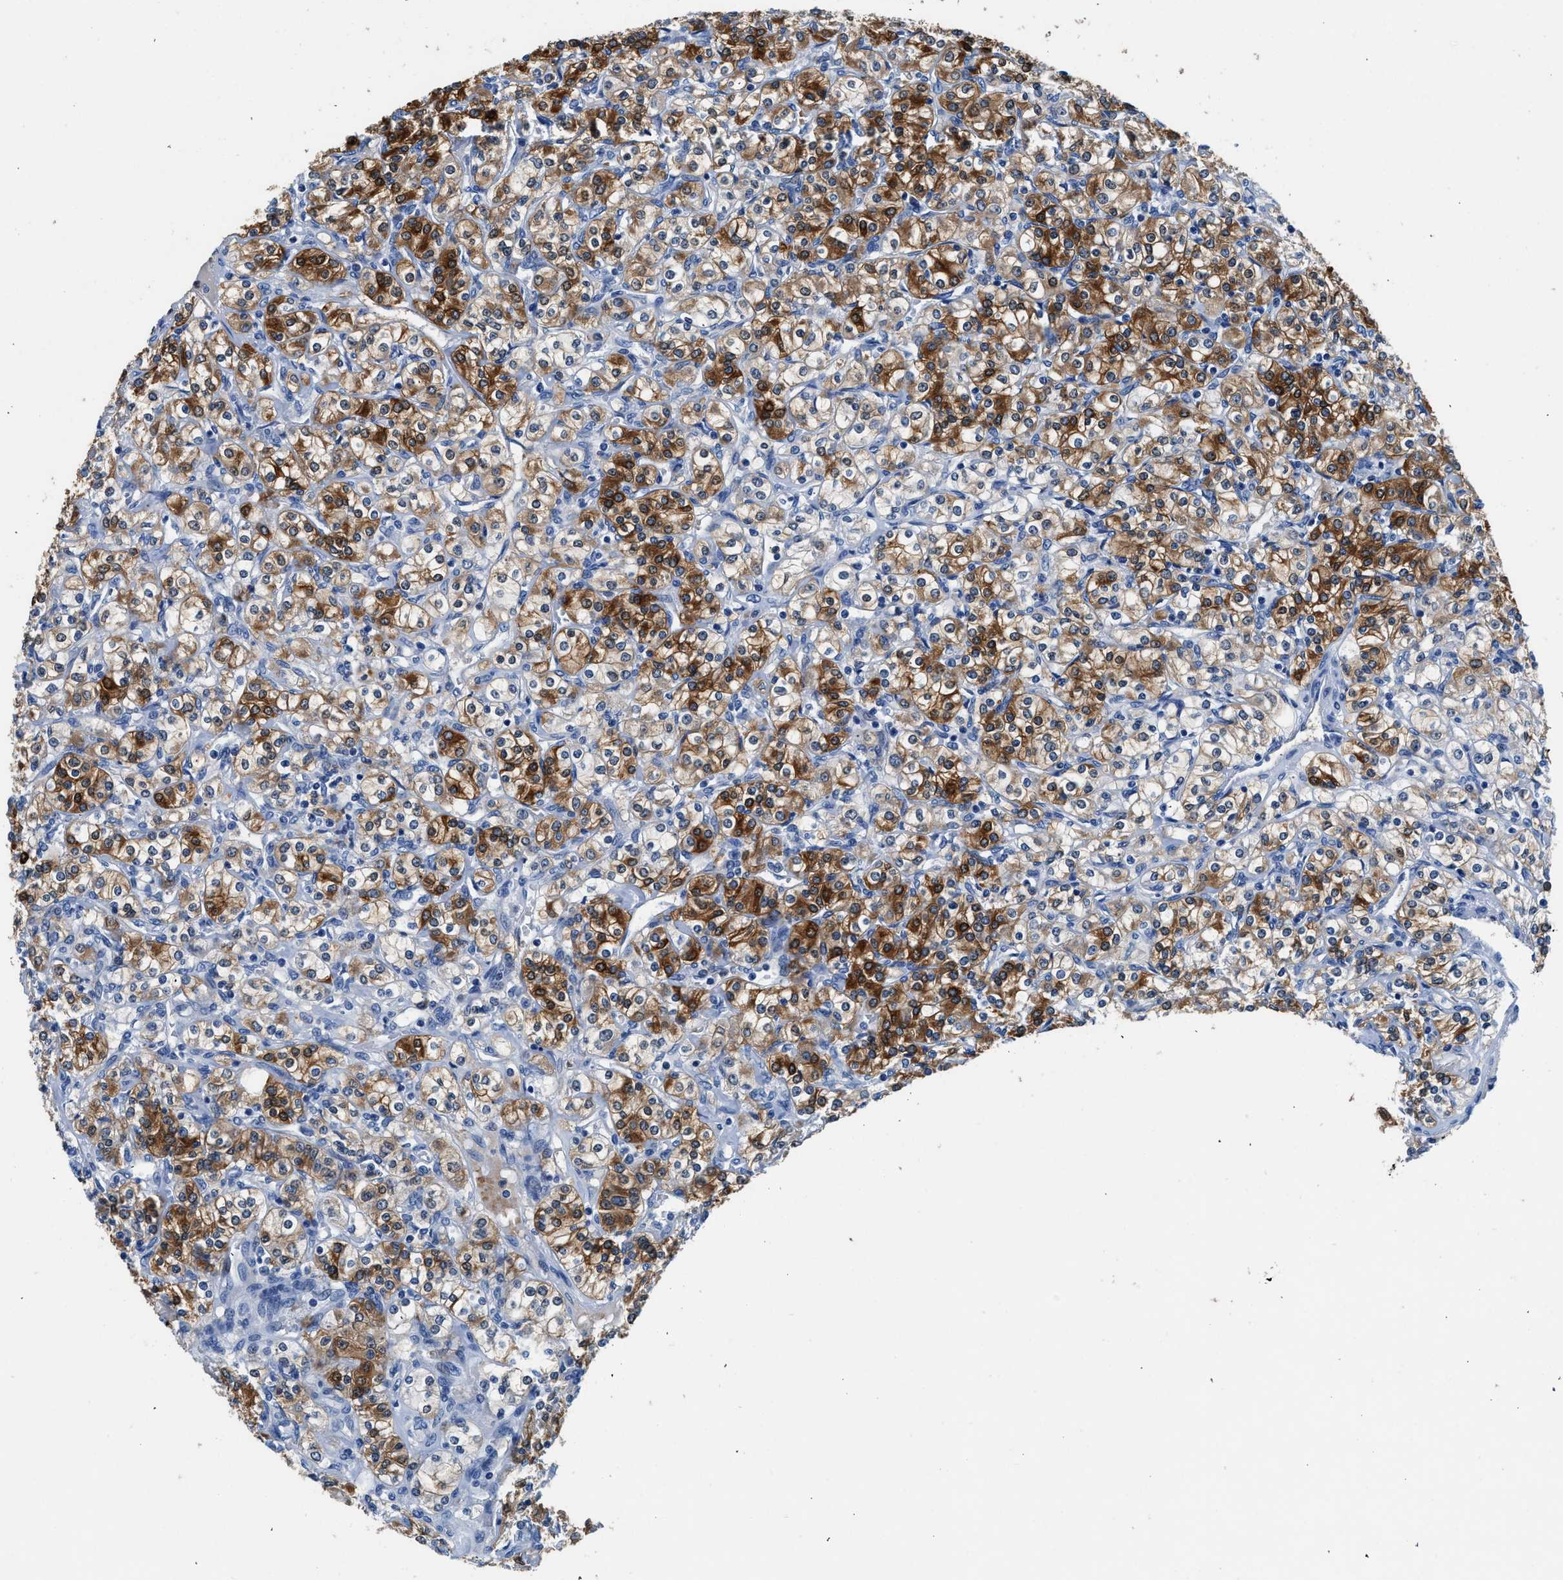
{"staining": {"intensity": "strong", "quantity": "25%-75%", "location": "cytoplasmic/membranous"}, "tissue": "renal cancer", "cell_type": "Tumor cells", "image_type": "cancer", "snomed": [{"axis": "morphology", "description": "Adenocarcinoma, NOS"}, {"axis": "topography", "description": "Kidney"}], "caption": "A photomicrograph of renal cancer (adenocarcinoma) stained for a protein displays strong cytoplasmic/membranous brown staining in tumor cells. (Stains: DAB (3,3'-diaminobenzidine) in brown, nuclei in blue, Microscopy: brightfield microscopy at high magnification).", "gene": "FADS6", "patient": {"sex": "male", "age": 77}}